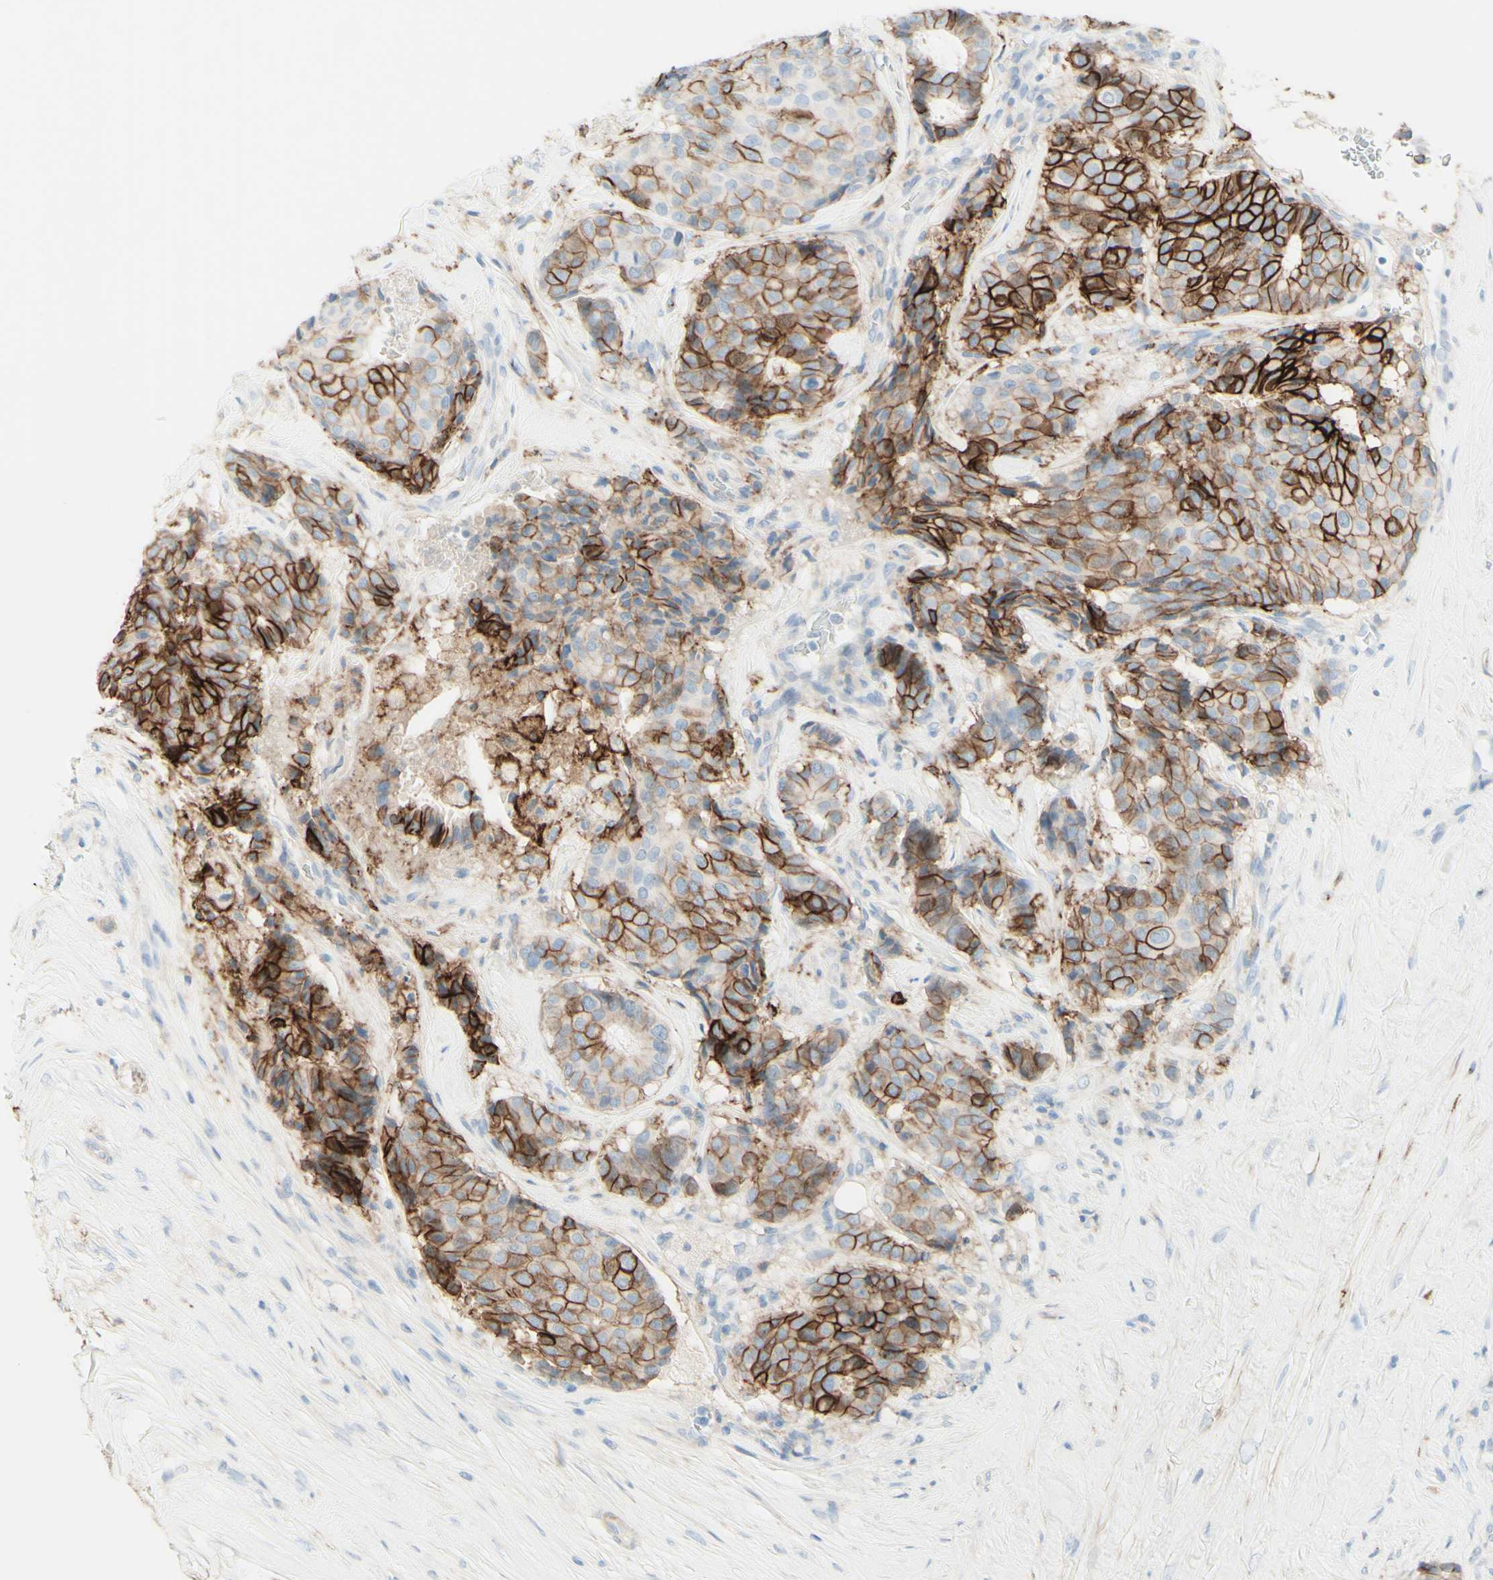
{"staining": {"intensity": "strong", "quantity": "25%-75%", "location": "cytoplasmic/membranous"}, "tissue": "breast cancer", "cell_type": "Tumor cells", "image_type": "cancer", "snomed": [{"axis": "morphology", "description": "Duct carcinoma"}, {"axis": "topography", "description": "Breast"}], "caption": "Breast intraductal carcinoma stained for a protein exhibits strong cytoplasmic/membranous positivity in tumor cells.", "gene": "ALCAM", "patient": {"sex": "female", "age": 75}}